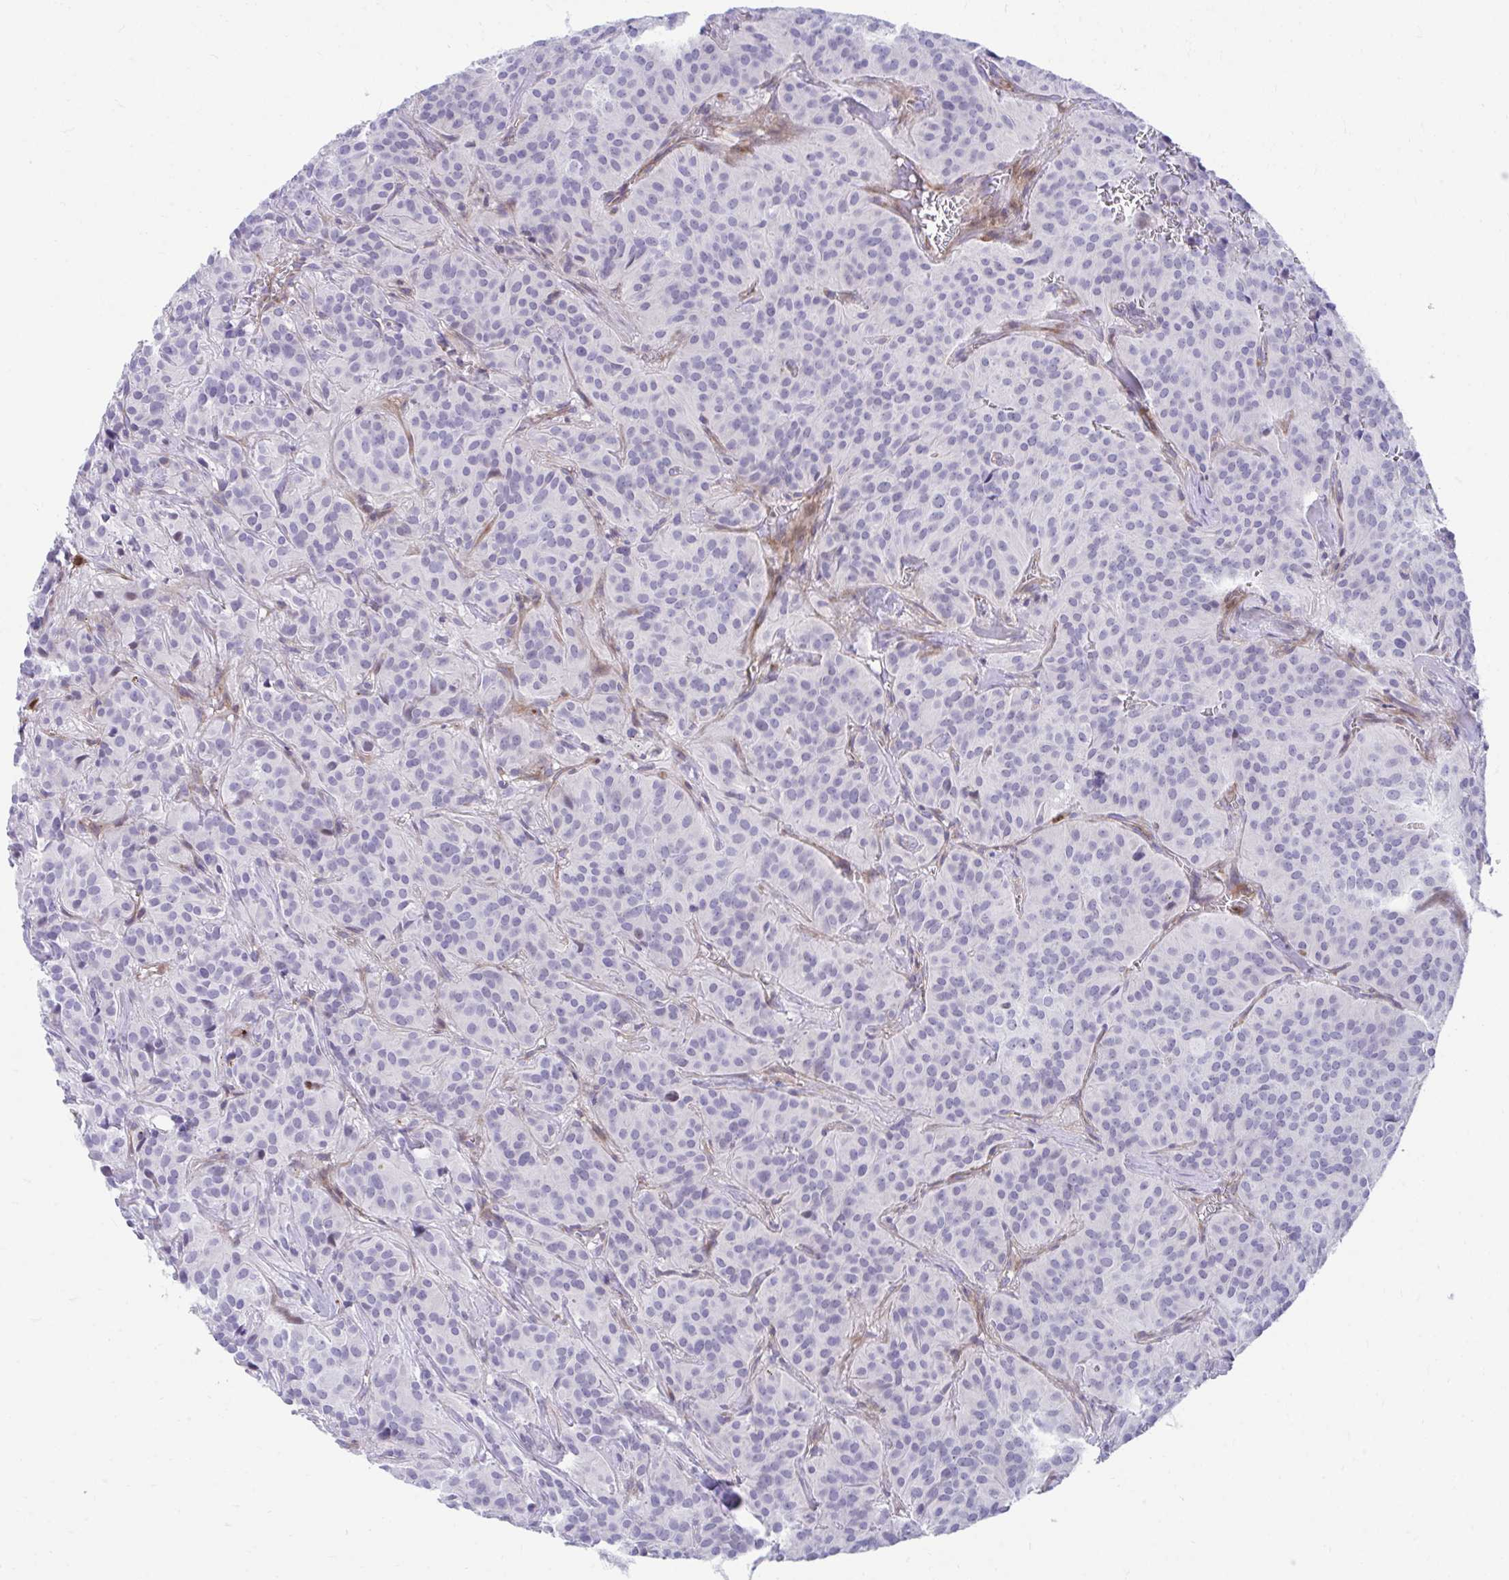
{"staining": {"intensity": "negative", "quantity": "none", "location": "none"}, "tissue": "glioma", "cell_type": "Tumor cells", "image_type": "cancer", "snomed": [{"axis": "morphology", "description": "Glioma, malignant, Low grade"}, {"axis": "topography", "description": "Brain"}], "caption": "Immunohistochemistry histopathology image of malignant glioma (low-grade) stained for a protein (brown), which reveals no expression in tumor cells.", "gene": "CSTB", "patient": {"sex": "male", "age": 42}}